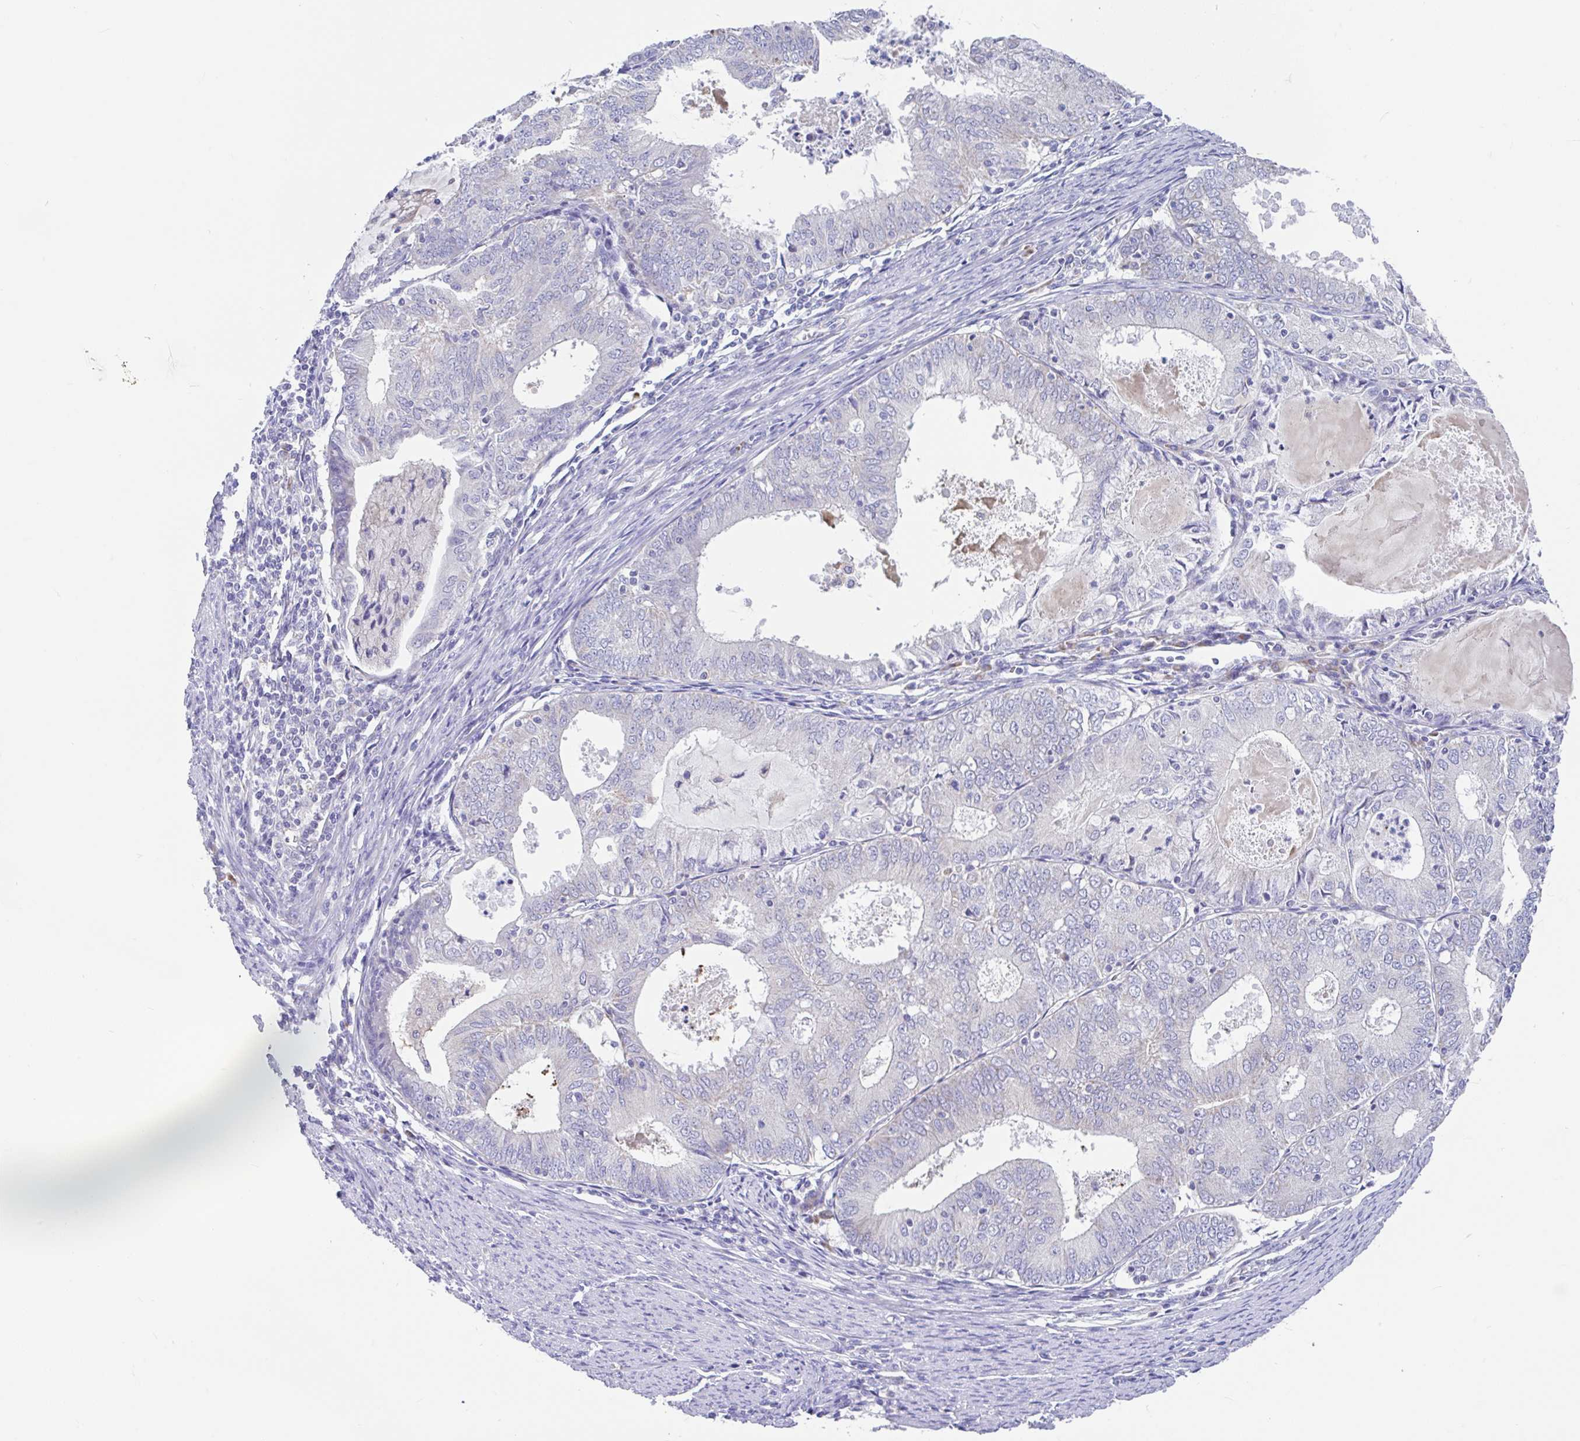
{"staining": {"intensity": "negative", "quantity": "none", "location": "none"}, "tissue": "endometrial cancer", "cell_type": "Tumor cells", "image_type": "cancer", "snomed": [{"axis": "morphology", "description": "Adenocarcinoma, NOS"}, {"axis": "topography", "description": "Endometrium"}], "caption": "Immunohistochemistry image of neoplastic tissue: endometrial cancer (adenocarcinoma) stained with DAB exhibits no significant protein expression in tumor cells.", "gene": "CCSAP", "patient": {"sex": "female", "age": 57}}